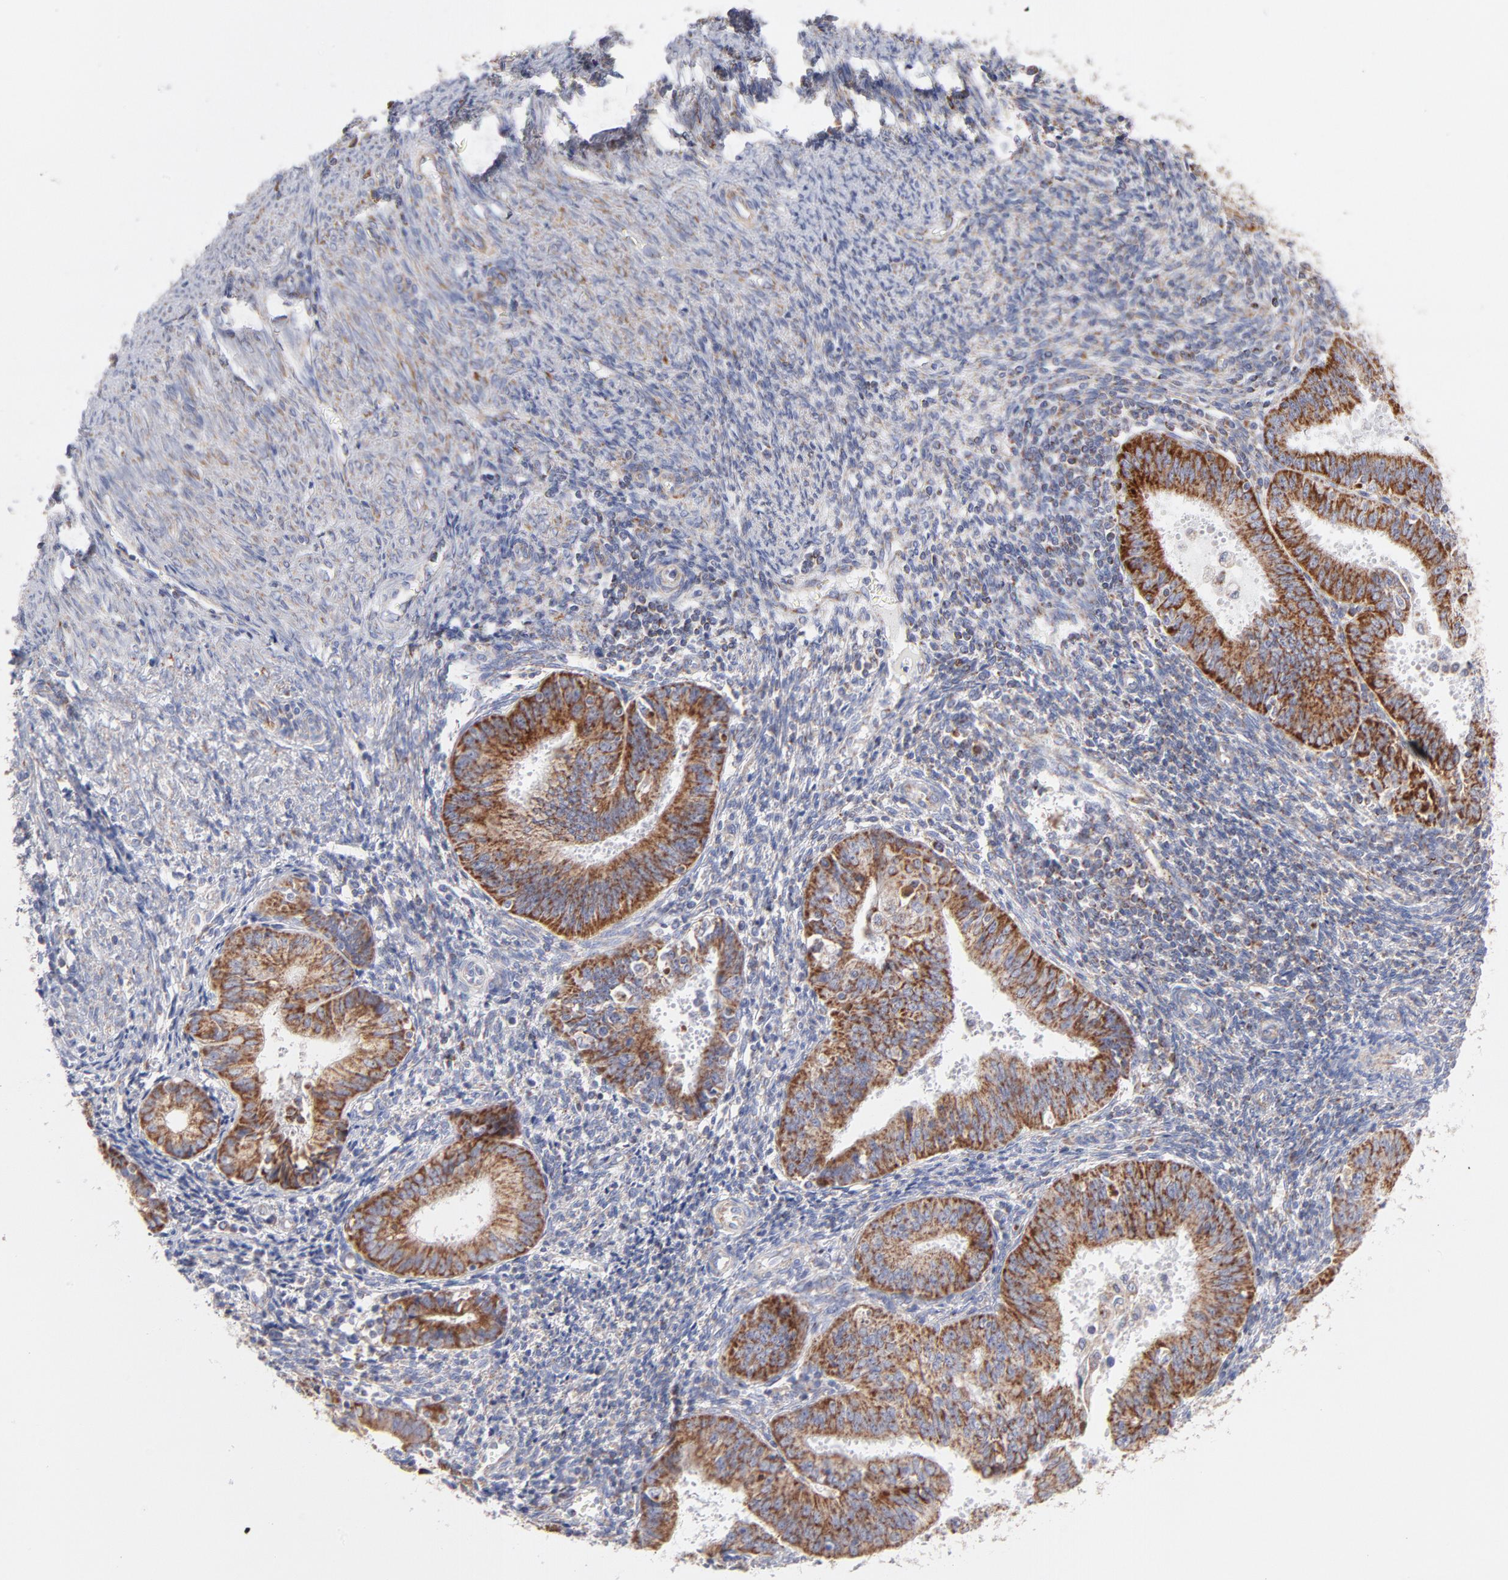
{"staining": {"intensity": "moderate", "quantity": ">75%", "location": "cytoplasmic/membranous"}, "tissue": "endometrial cancer", "cell_type": "Tumor cells", "image_type": "cancer", "snomed": [{"axis": "morphology", "description": "Adenocarcinoma, NOS"}, {"axis": "topography", "description": "Endometrium"}], "caption": "This photomicrograph reveals endometrial cancer (adenocarcinoma) stained with IHC to label a protein in brown. The cytoplasmic/membranous of tumor cells show moderate positivity for the protein. Nuclei are counter-stained blue.", "gene": "TIMM8A", "patient": {"sex": "female", "age": 42}}